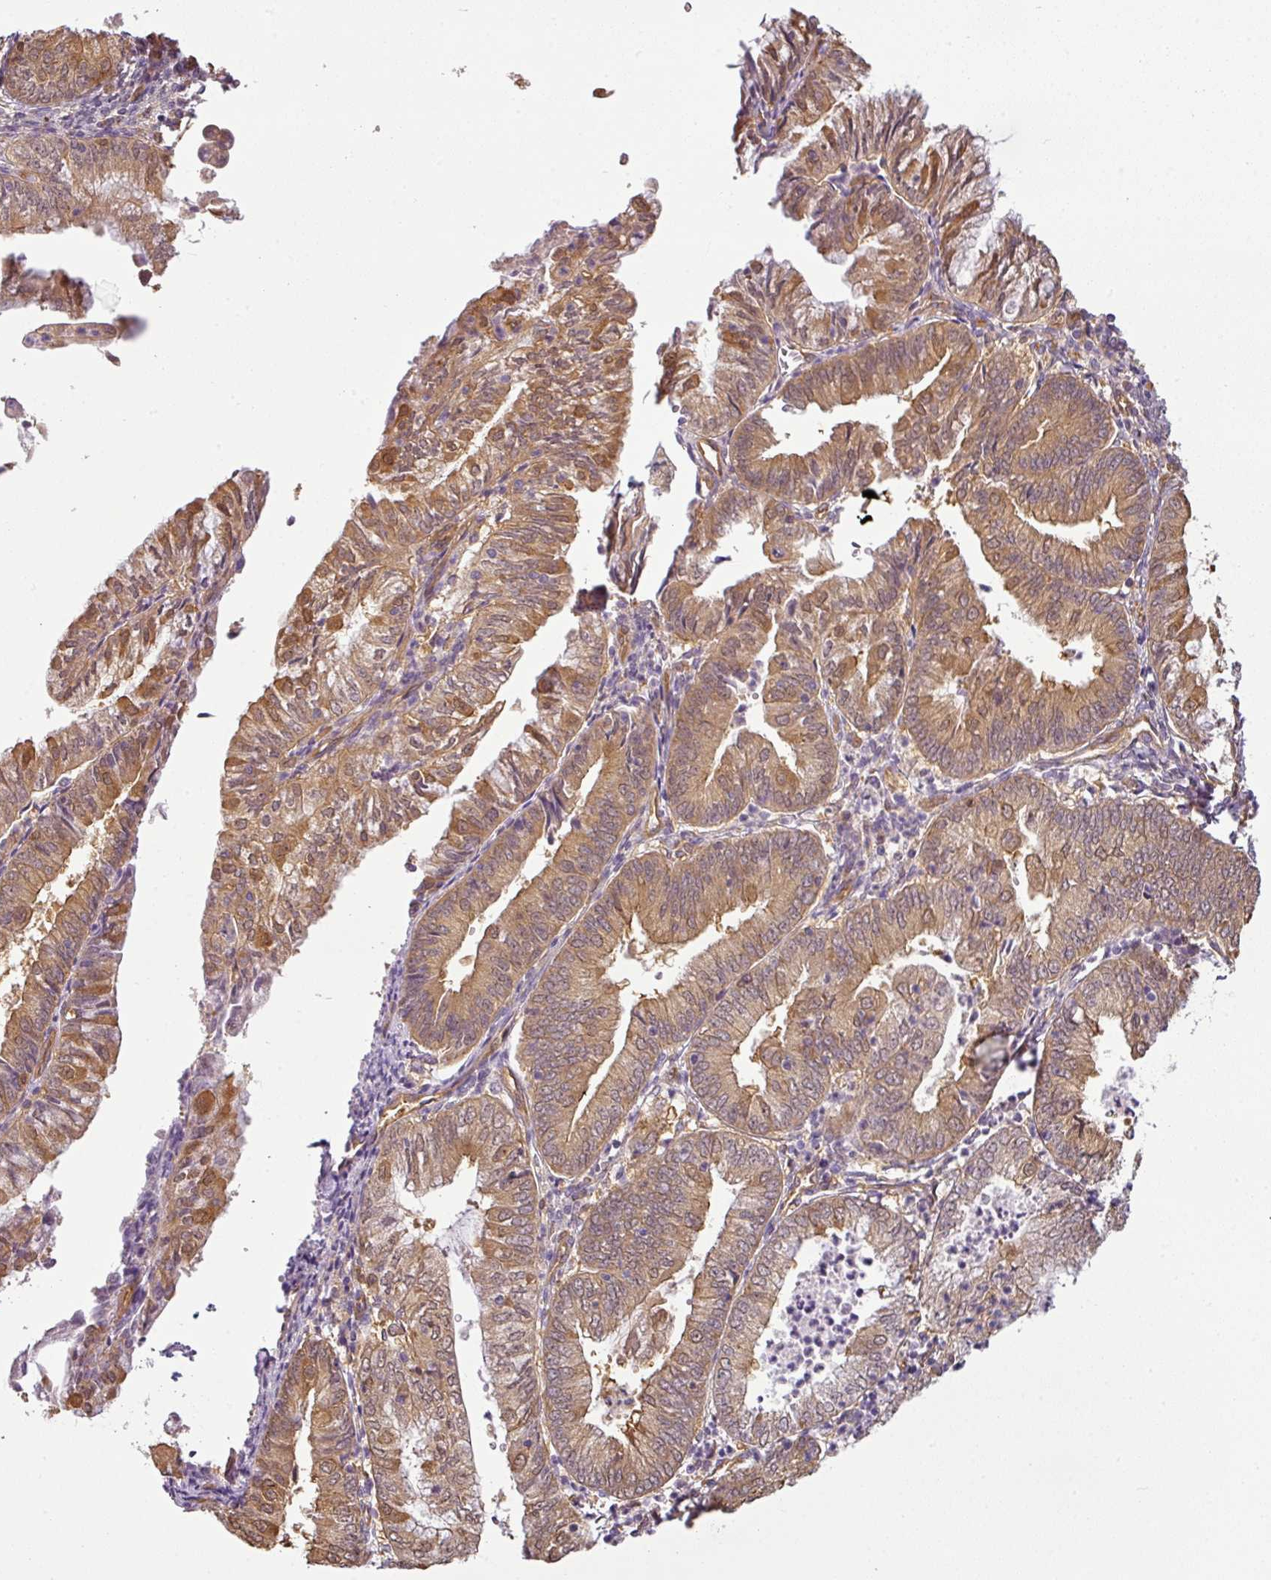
{"staining": {"intensity": "moderate", "quantity": ">75%", "location": "cytoplasmic/membranous"}, "tissue": "endometrial cancer", "cell_type": "Tumor cells", "image_type": "cancer", "snomed": [{"axis": "morphology", "description": "Adenocarcinoma, NOS"}, {"axis": "topography", "description": "Endometrium"}], "caption": "High-power microscopy captured an immunohistochemistry histopathology image of endometrial adenocarcinoma, revealing moderate cytoplasmic/membranous expression in about >75% of tumor cells. The protein of interest is shown in brown color, while the nuclei are stained blue.", "gene": "ANKRD18A", "patient": {"sex": "female", "age": 55}}